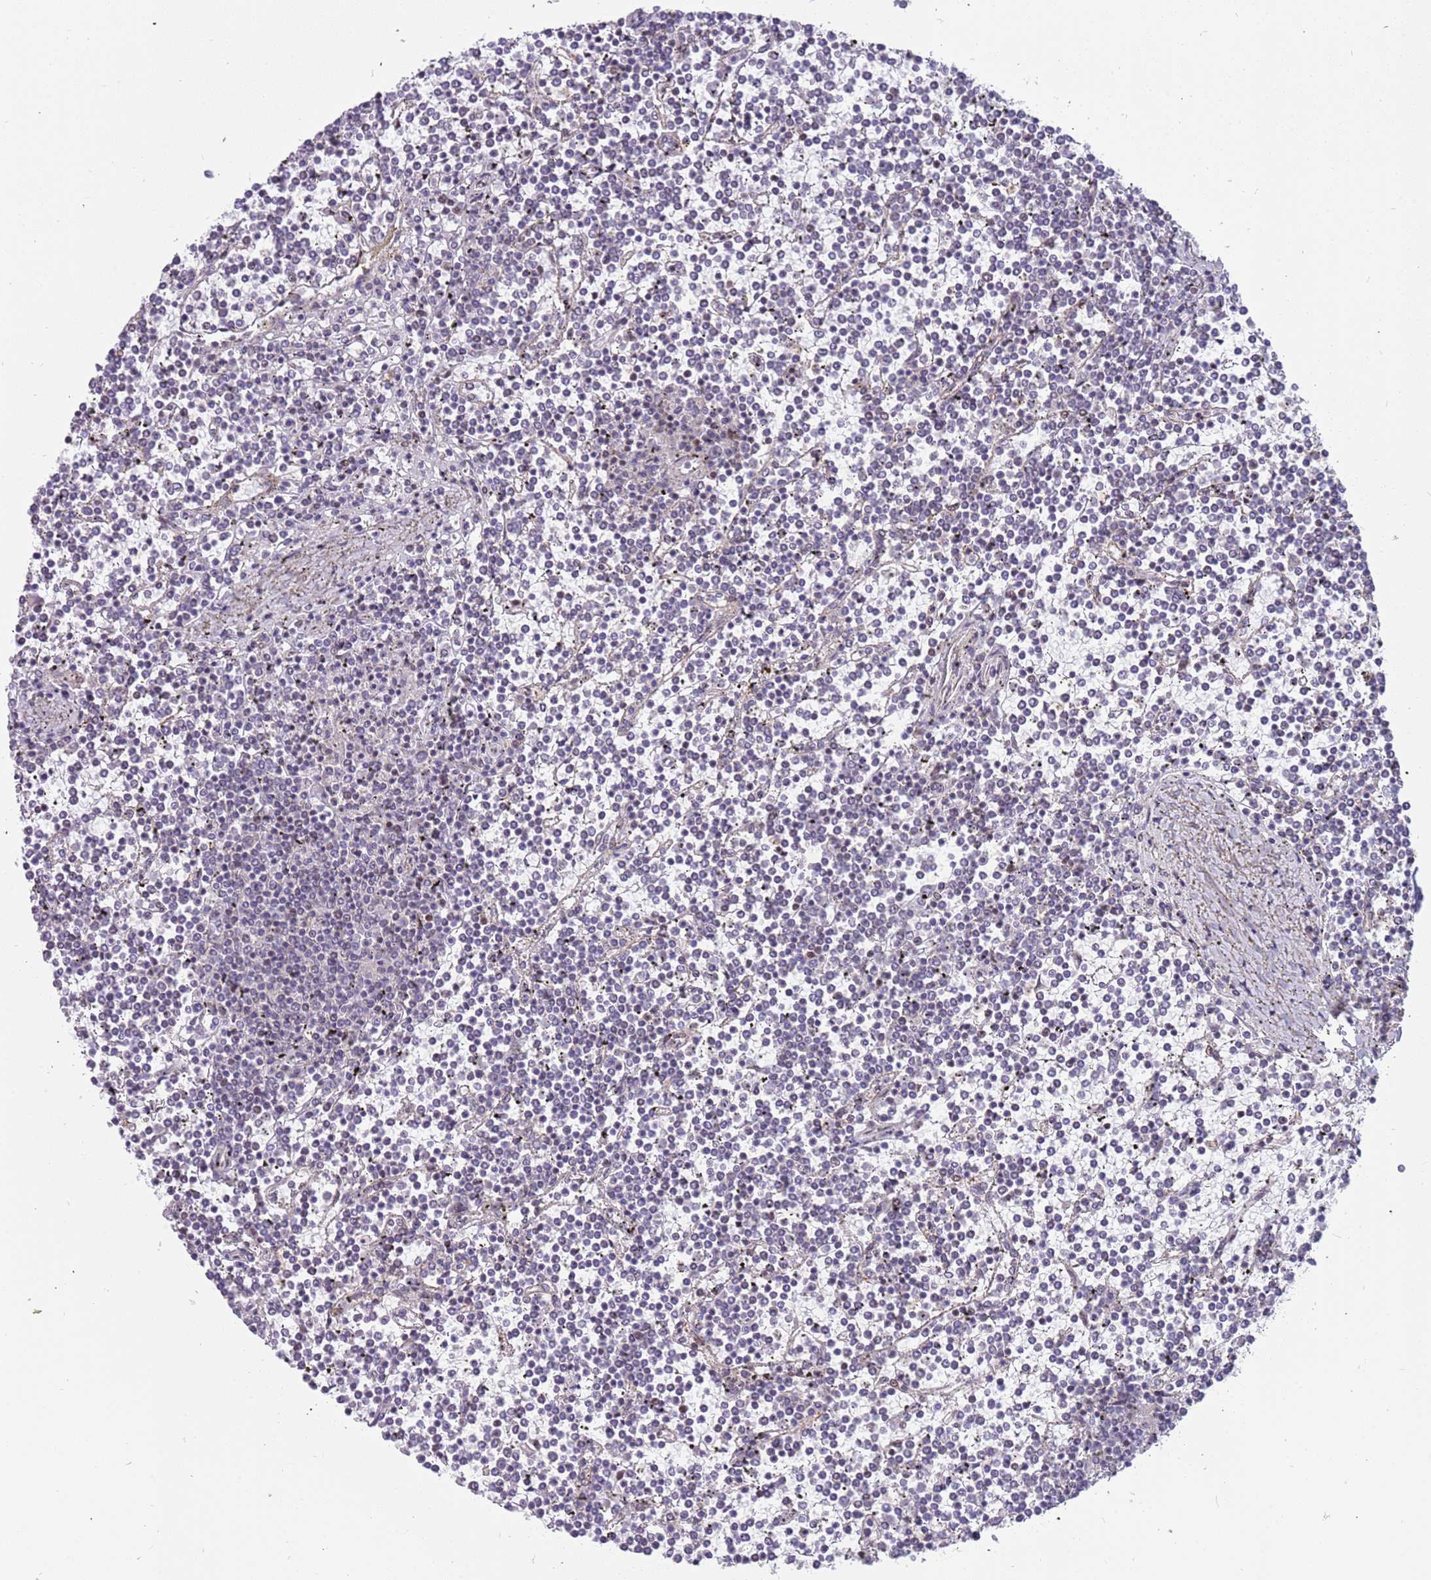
{"staining": {"intensity": "negative", "quantity": "none", "location": "none"}, "tissue": "lymphoma", "cell_type": "Tumor cells", "image_type": "cancer", "snomed": [{"axis": "morphology", "description": "Malignant lymphoma, non-Hodgkin's type, Low grade"}, {"axis": "topography", "description": "Spleen"}], "caption": "Immunohistochemistry (IHC) of human lymphoma shows no positivity in tumor cells.", "gene": "LRMDA", "patient": {"sex": "female", "age": 19}}